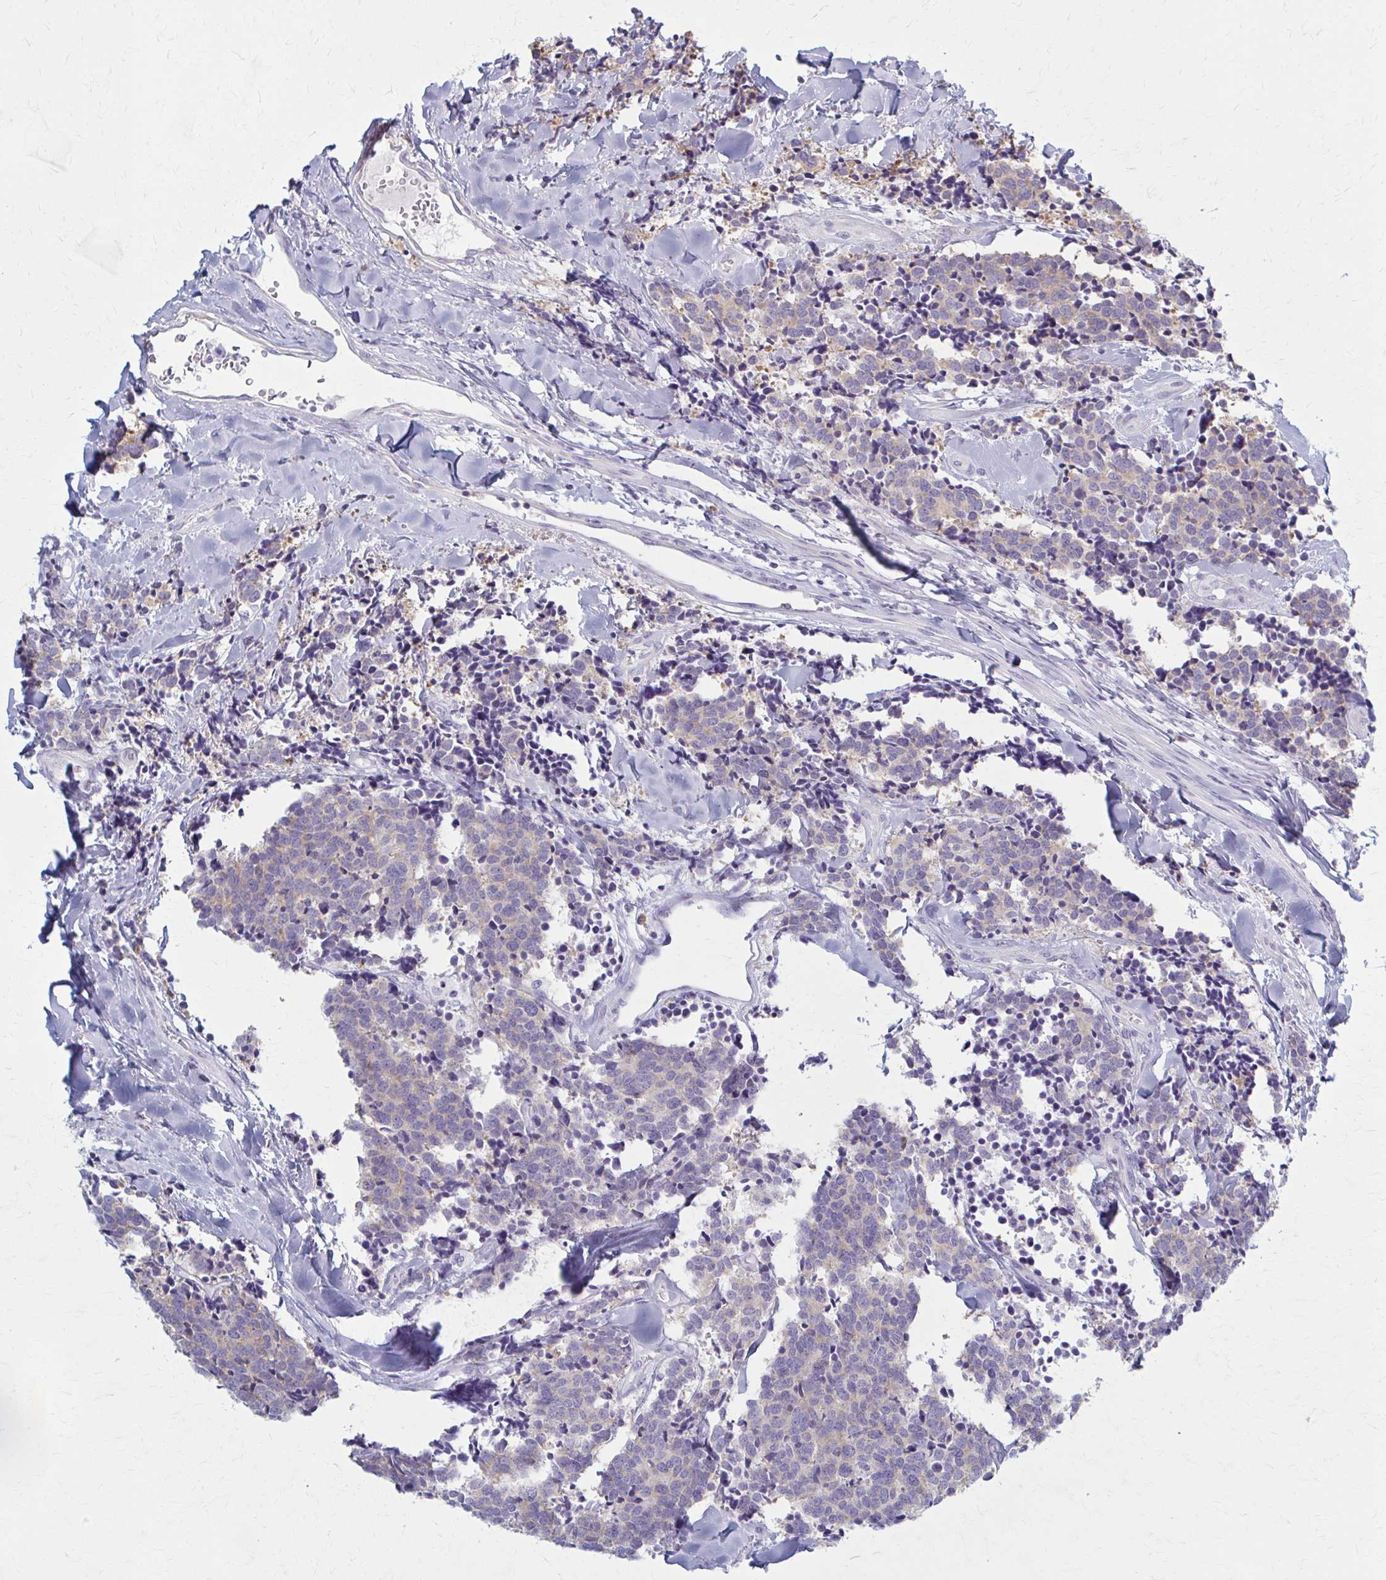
{"staining": {"intensity": "weak", "quantity": "<25%", "location": "cytoplasmic/membranous"}, "tissue": "carcinoid", "cell_type": "Tumor cells", "image_type": "cancer", "snomed": [{"axis": "morphology", "description": "Carcinoid, malignant, NOS"}, {"axis": "topography", "description": "Skin"}], "caption": "DAB (3,3'-diaminobenzidine) immunohistochemical staining of malignant carcinoid shows no significant expression in tumor cells.", "gene": "PRKRA", "patient": {"sex": "female", "age": 79}}